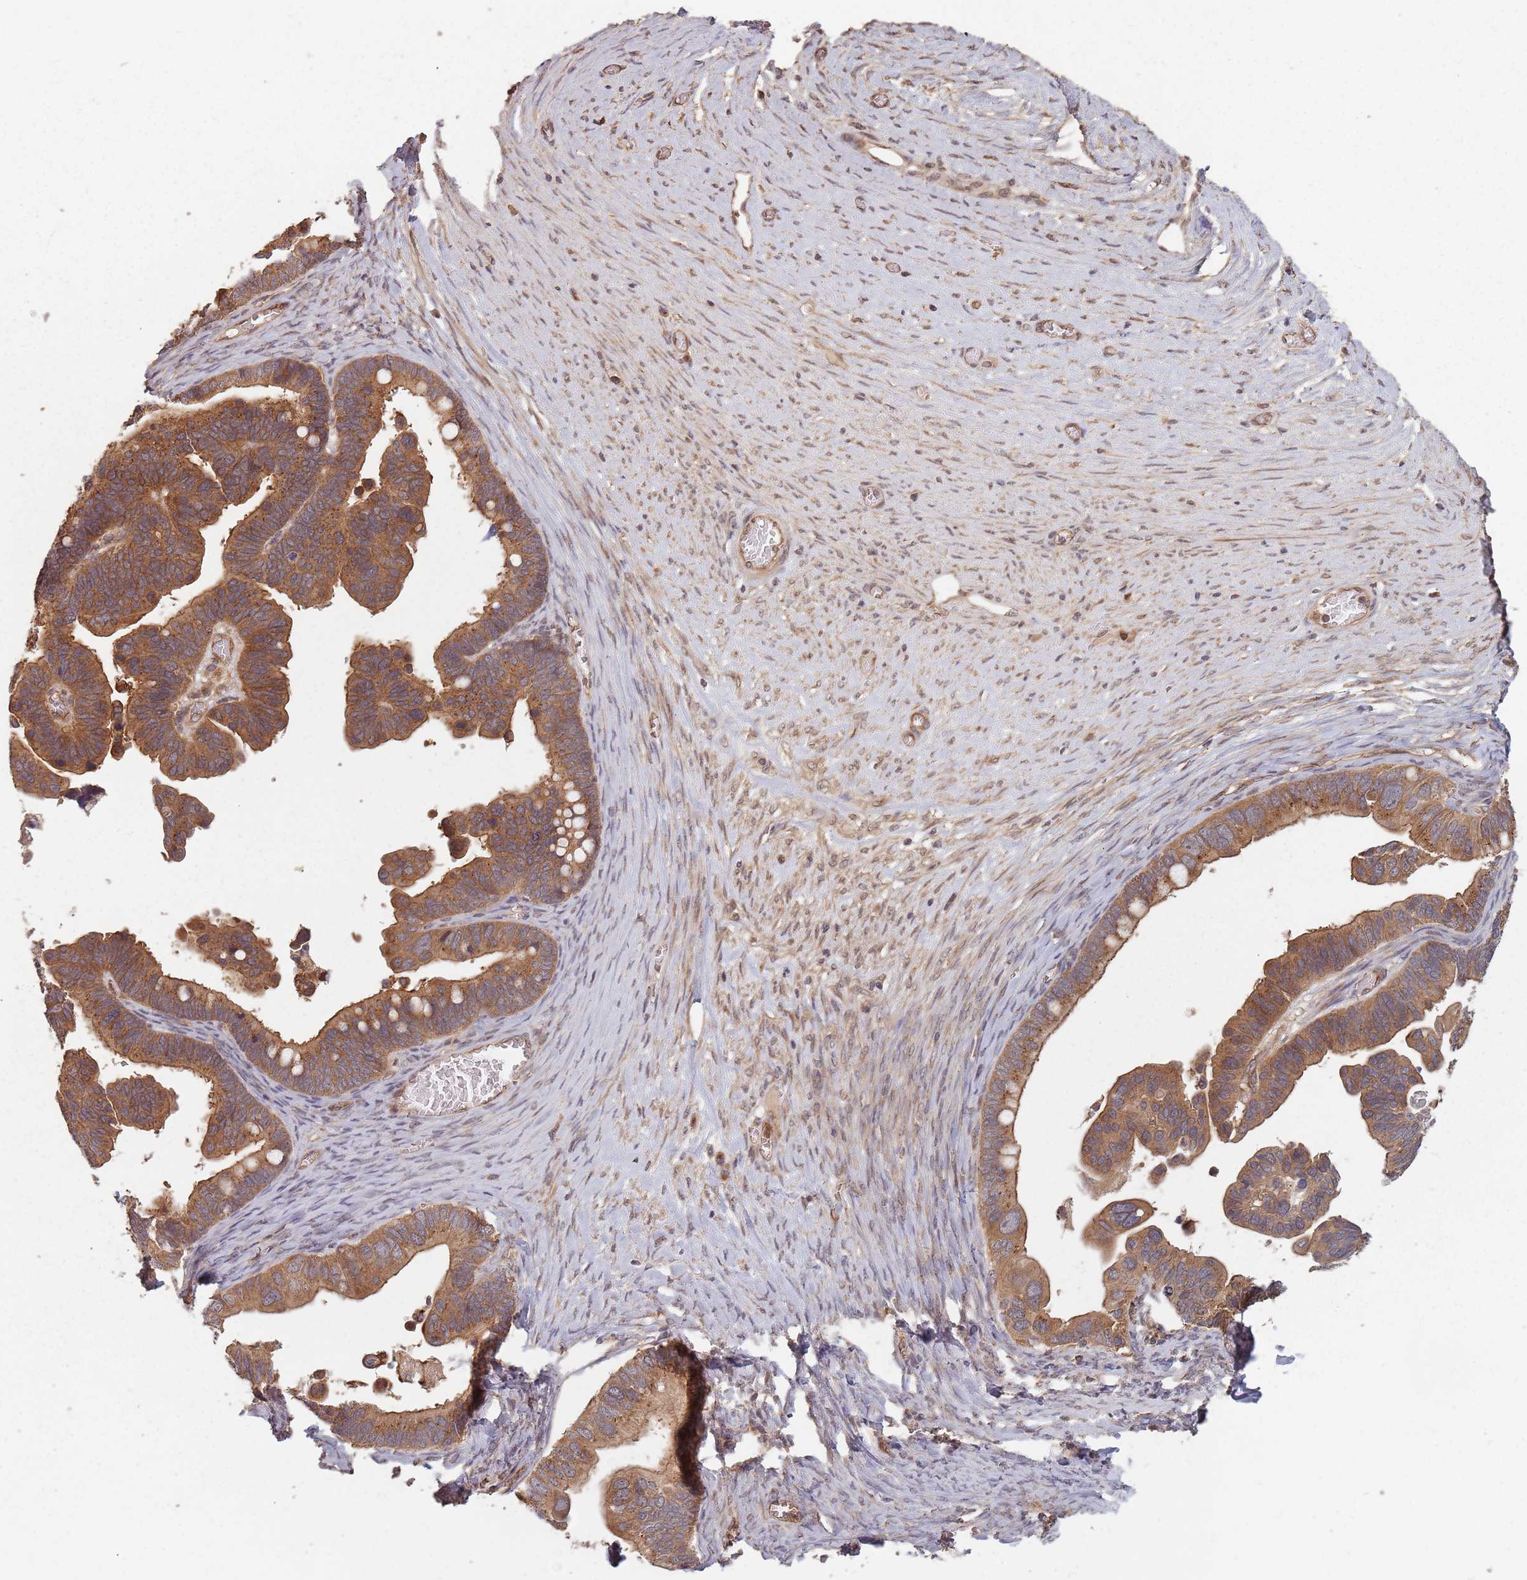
{"staining": {"intensity": "moderate", "quantity": ">75%", "location": "cytoplasmic/membranous"}, "tissue": "ovarian cancer", "cell_type": "Tumor cells", "image_type": "cancer", "snomed": [{"axis": "morphology", "description": "Cystadenocarcinoma, serous, NOS"}, {"axis": "topography", "description": "Ovary"}], "caption": "A high-resolution micrograph shows immunohistochemistry staining of serous cystadenocarcinoma (ovarian), which shows moderate cytoplasmic/membranous positivity in about >75% of tumor cells.", "gene": "C3orf14", "patient": {"sex": "female", "age": 56}}